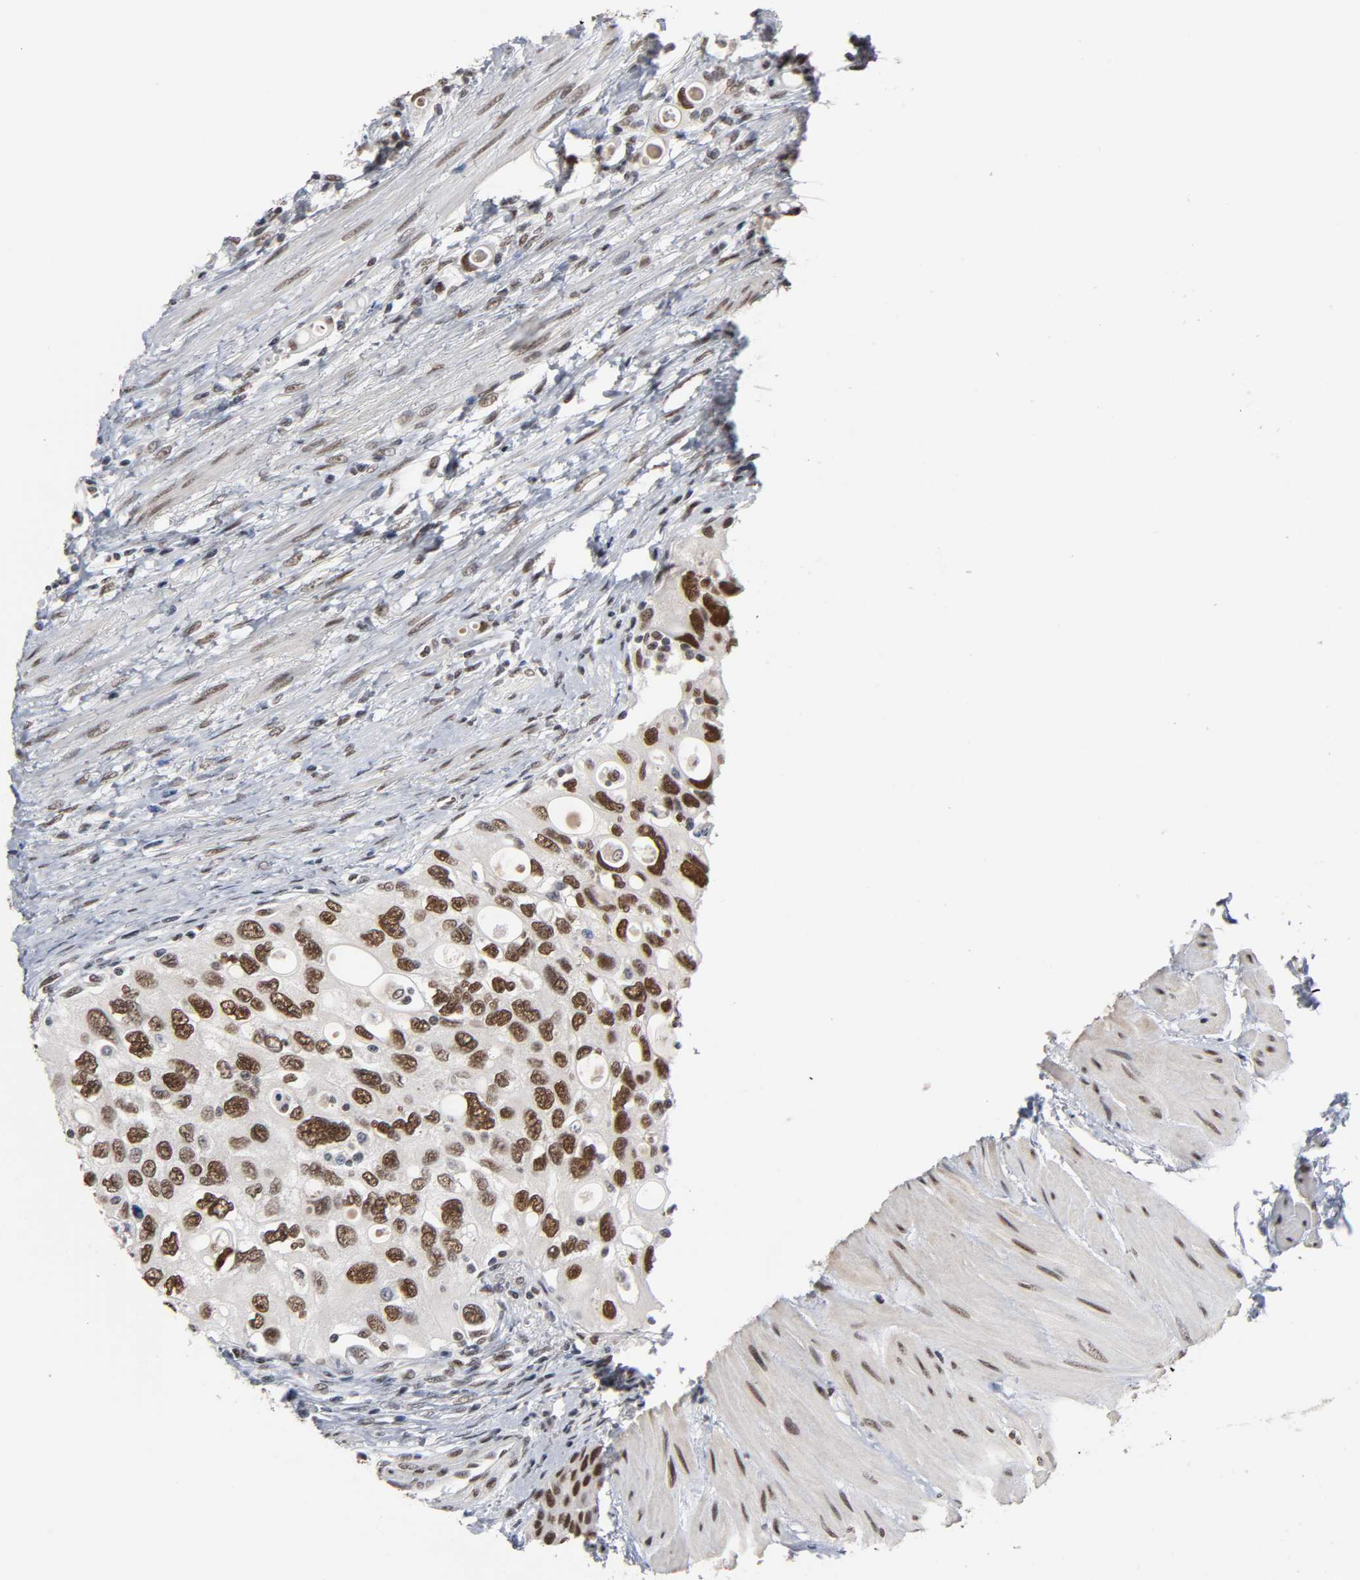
{"staining": {"intensity": "strong", "quantity": ">75%", "location": "nuclear"}, "tissue": "urothelial cancer", "cell_type": "Tumor cells", "image_type": "cancer", "snomed": [{"axis": "morphology", "description": "Urothelial carcinoma, High grade"}, {"axis": "topography", "description": "Urinary bladder"}], "caption": "High-magnification brightfield microscopy of urothelial cancer stained with DAB (brown) and counterstained with hematoxylin (blue). tumor cells exhibit strong nuclear expression is present in approximately>75% of cells.", "gene": "TRIM33", "patient": {"sex": "female", "age": 56}}